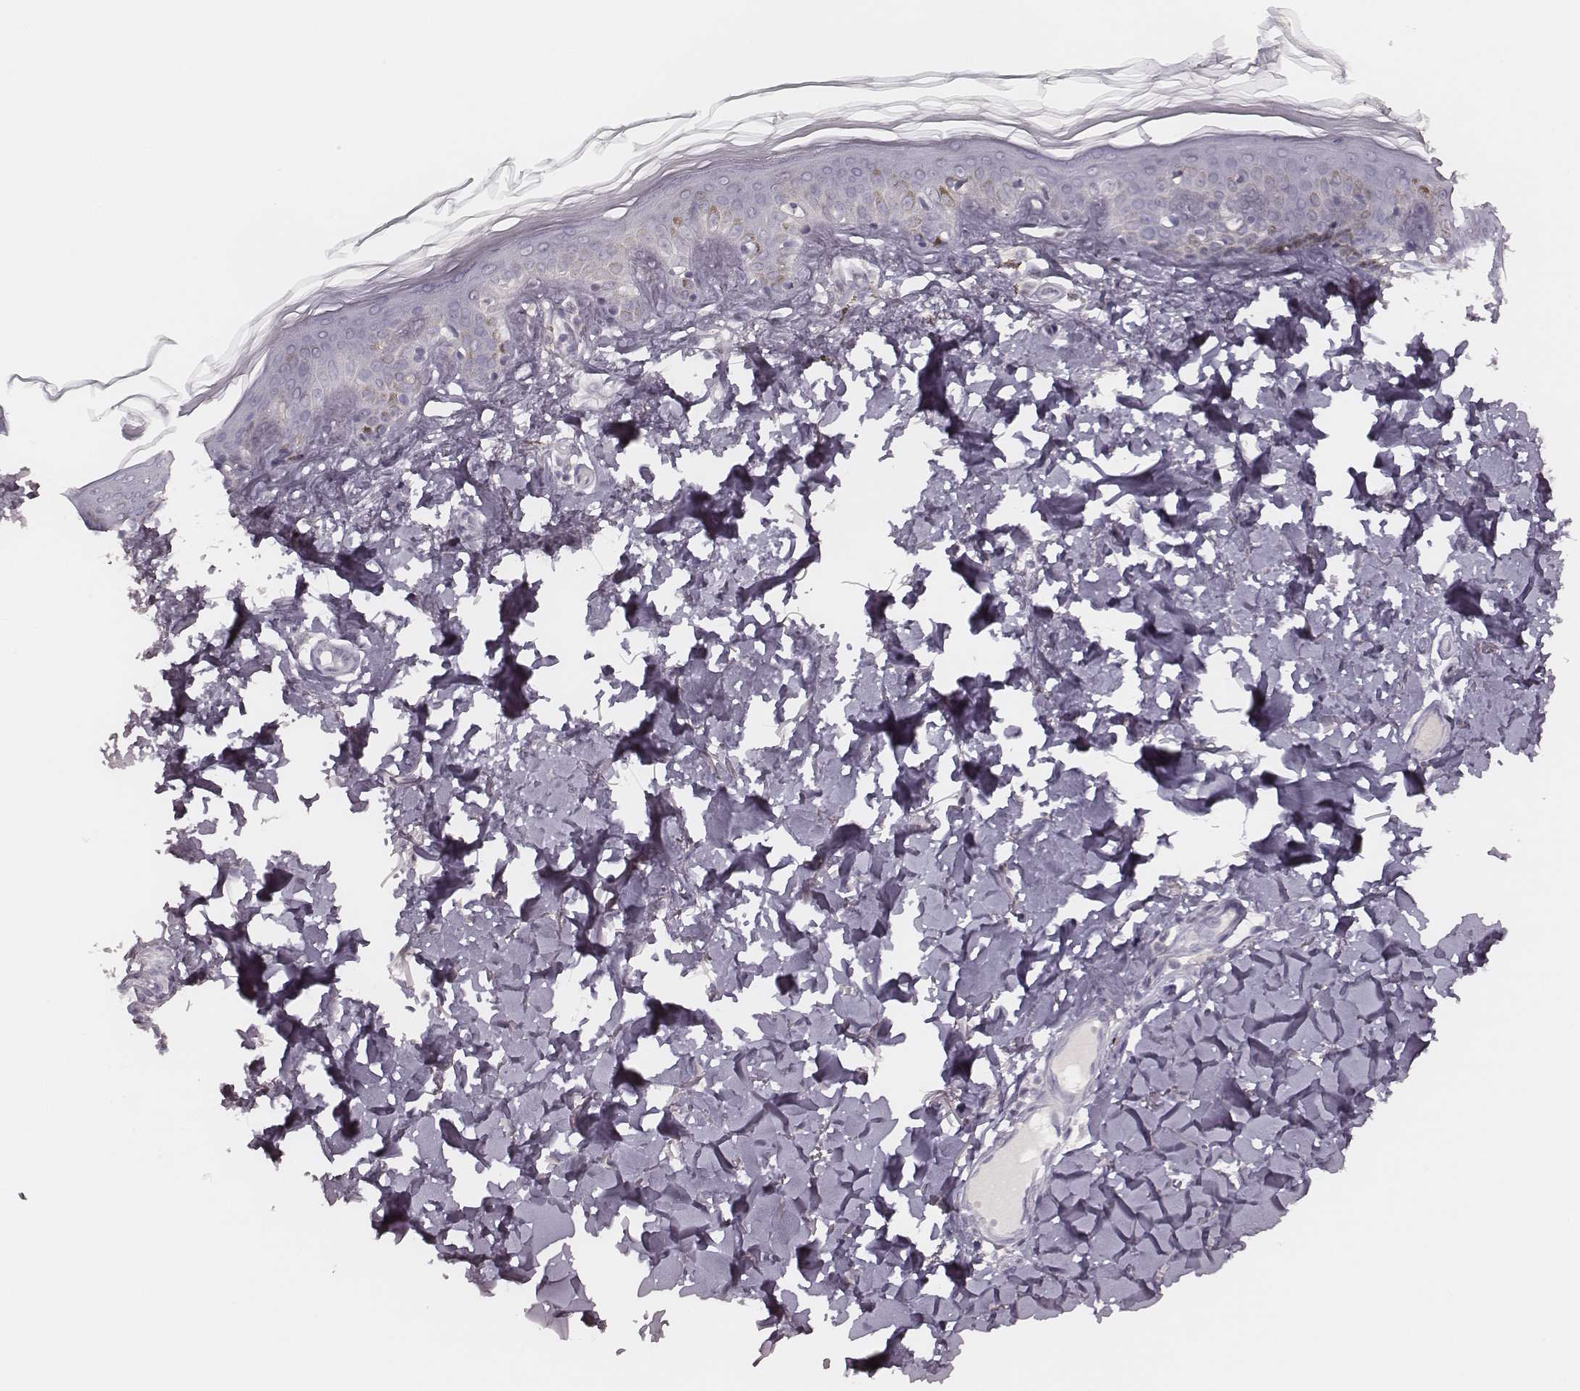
{"staining": {"intensity": "negative", "quantity": "none", "location": "none"}, "tissue": "skin", "cell_type": "Fibroblasts", "image_type": "normal", "snomed": [{"axis": "morphology", "description": "Normal tissue, NOS"}, {"axis": "topography", "description": "Skin"}, {"axis": "topography", "description": "Peripheral nerve tissue"}], "caption": "The IHC histopathology image has no significant positivity in fibroblasts of skin.", "gene": "MSX1", "patient": {"sex": "female", "age": 45}}